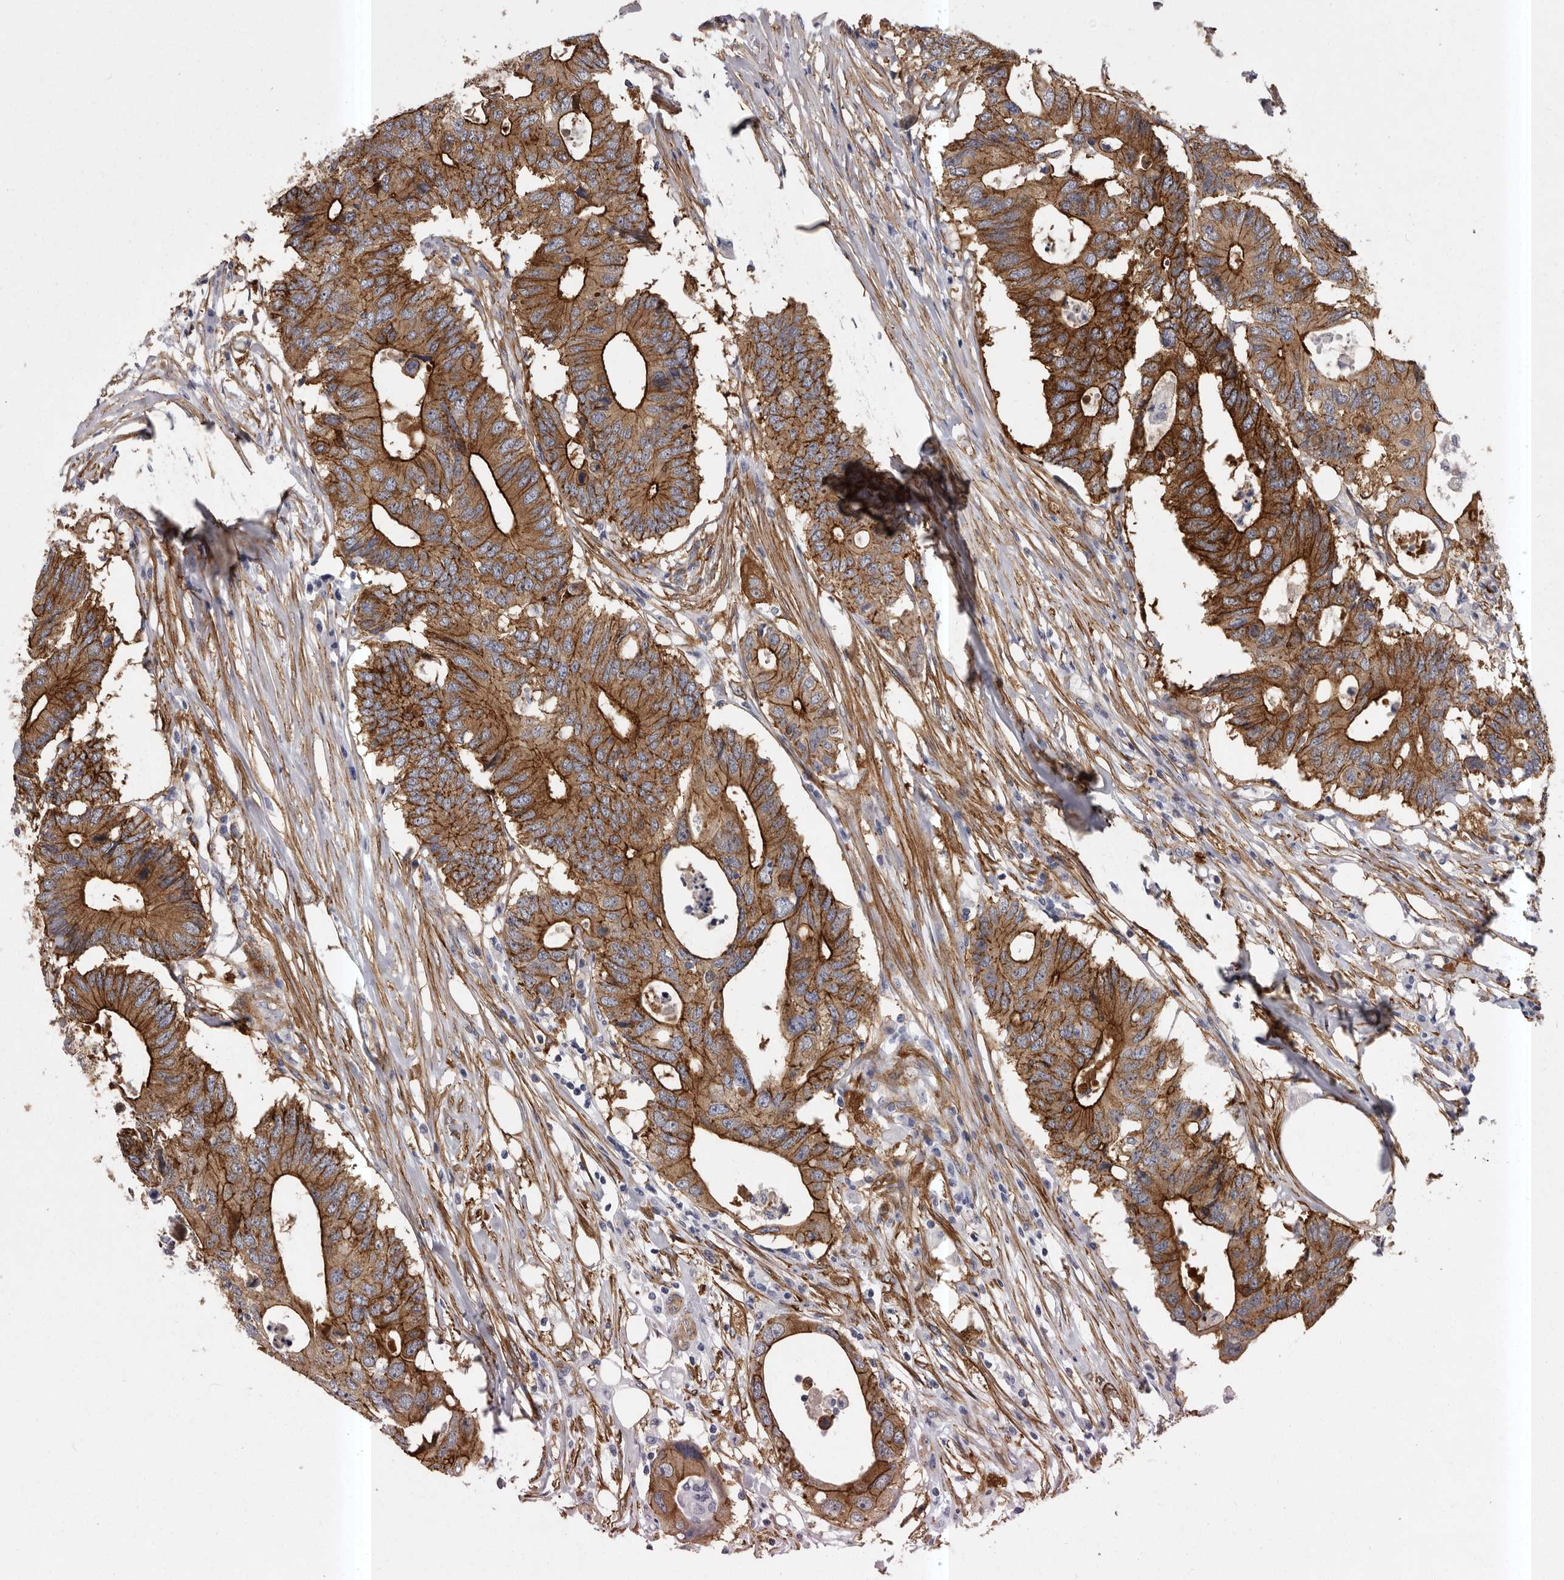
{"staining": {"intensity": "strong", "quantity": ">75%", "location": "cytoplasmic/membranous"}, "tissue": "colorectal cancer", "cell_type": "Tumor cells", "image_type": "cancer", "snomed": [{"axis": "morphology", "description": "Adenocarcinoma, NOS"}, {"axis": "topography", "description": "Colon"}], "caption": "Immunohistochemical staining of adenocarcinoma (colorectal) reveals high levels of strong cytoplasmic/membranous positivity in about >75% of tumor cells.", "gene": "ENAH", "patient": {"sex": "male", "age": 71}}